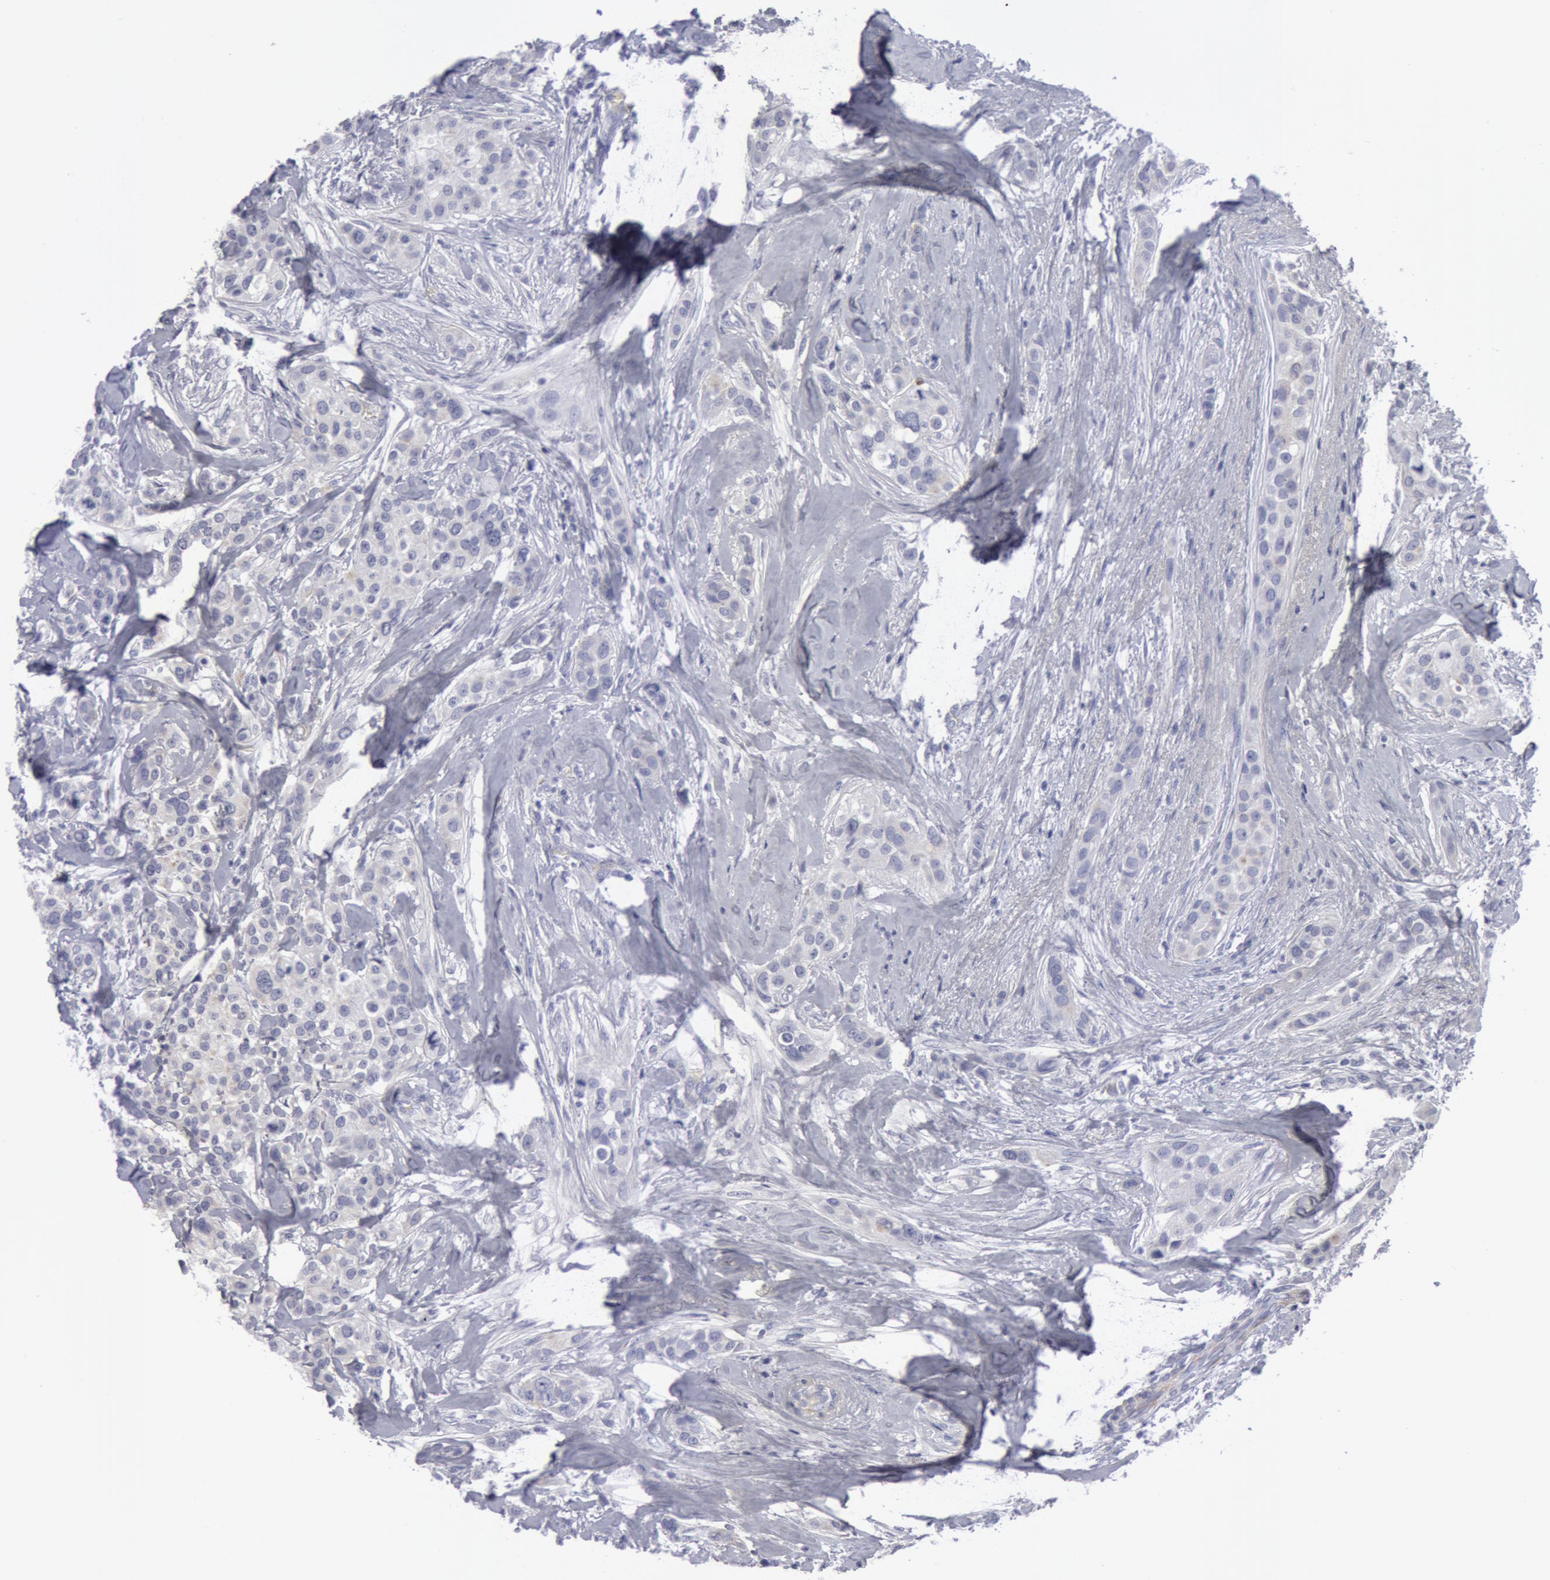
{"staining": {"intensity": "negative", "quantity": "none", "location": "none"}, "tissue": "breast cancer", "cell_type": "Tumor cells", "image_type": "cancer", "snomed": [{"axis": "morphology", "description": "Duct carcinoma"}, {"axis": "topography", "description": "Breast"}], "caption": "IHC micrograph of neoplastic tissue: breast cancer (intraductal carcinoma) stained with DAB (3,3'-diaminobenzidine) reveals no significant protein positivity in tumor cells.", "gene": "SMC1B", "patient": {"sex": "female", "age": 45}}